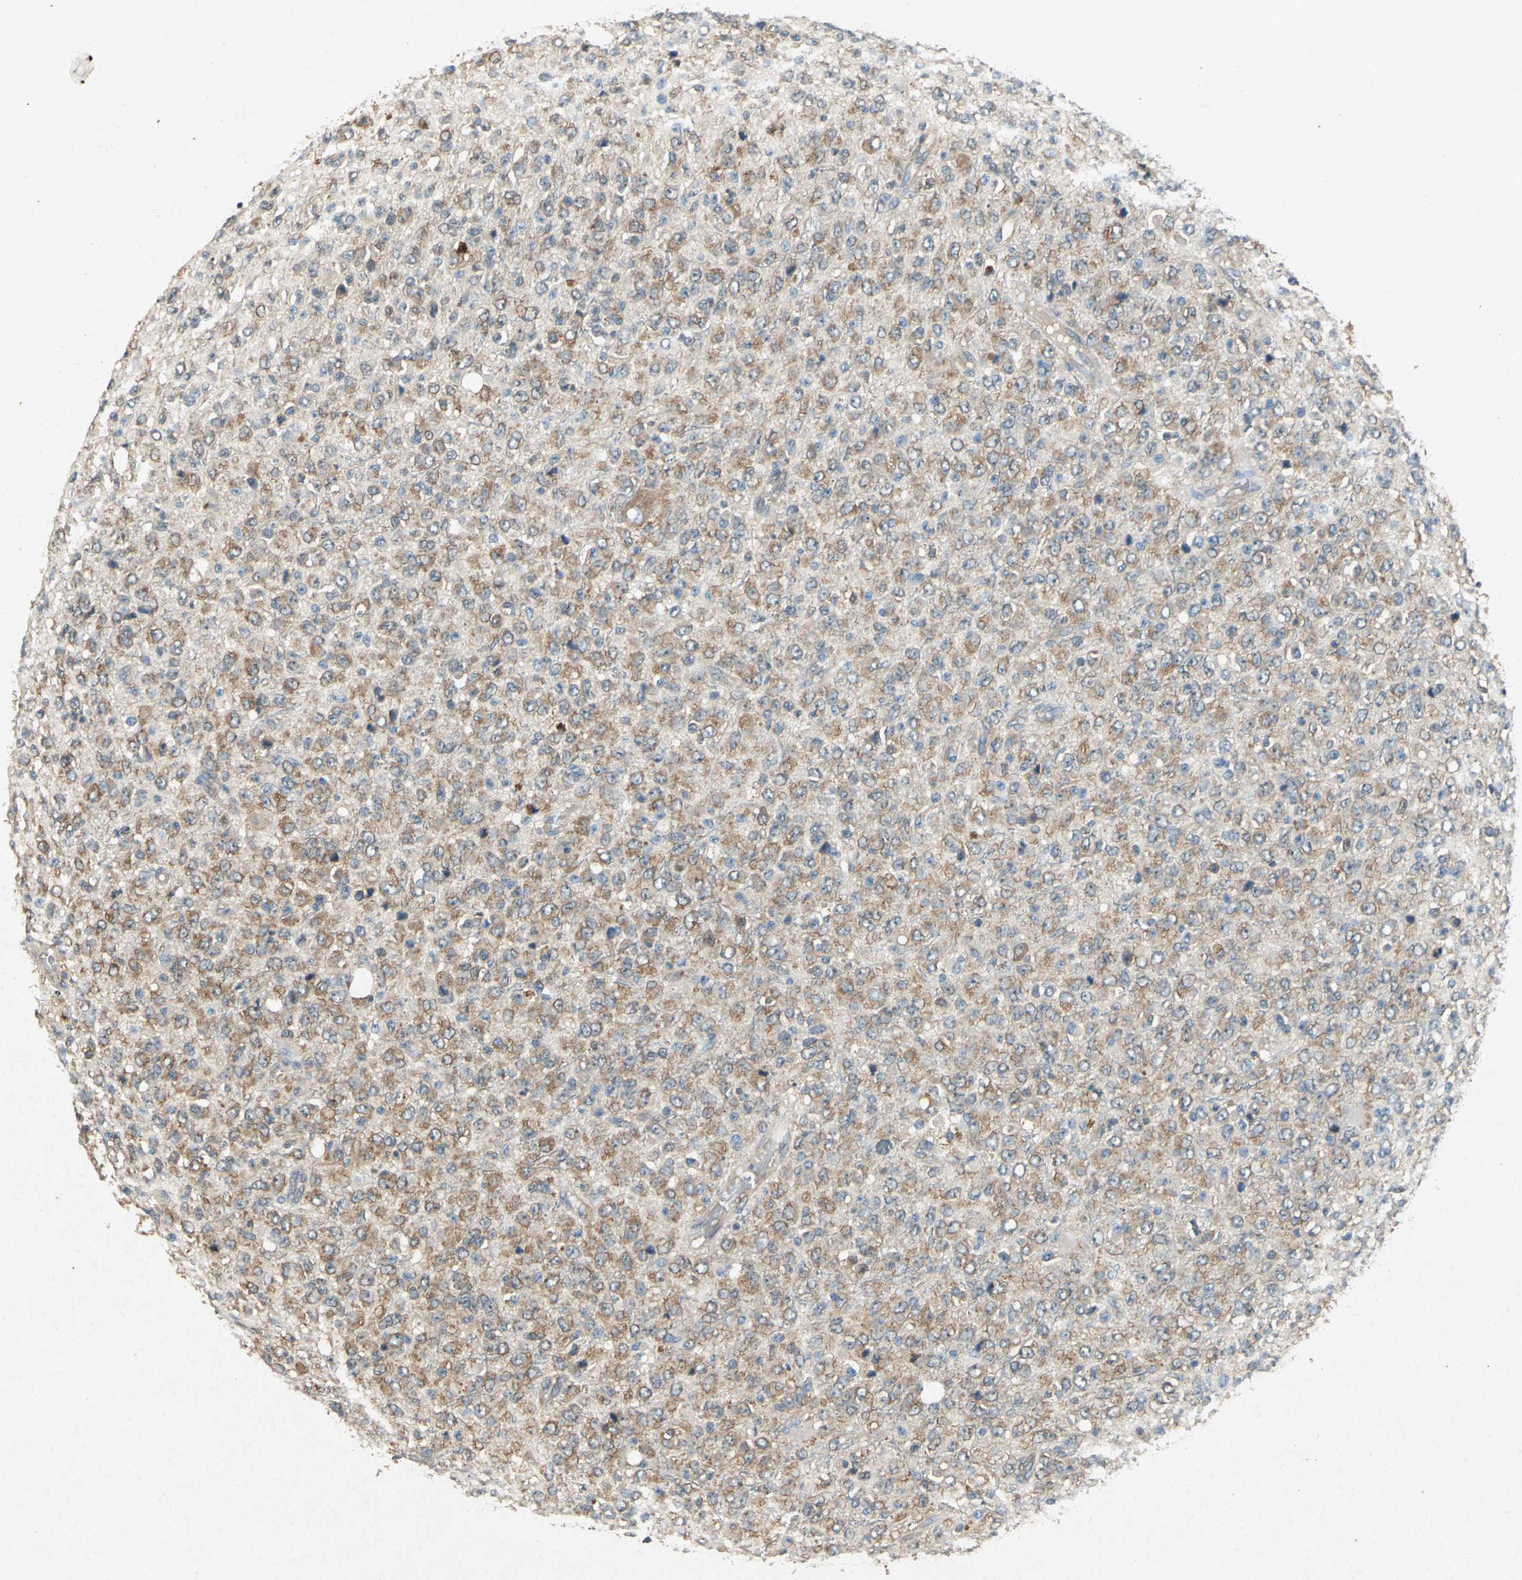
{"staining": {"intensity": "moderate", "quantity": ">75%", "location": "cytoplasmic/membranous"}, "tissue": "glioma", "cell_type": "Tumor cells", "image_type": "cancer", "snomed": [{"axis": "morphology", "description": "Glioma, malignant, High grade"}, {"axis": "topography", "description": "pancreas cauda"}], "caption": "Protein positivity by immunohistochemistry (IHC) demonstrates moderate cytoplasmic/membranous positivity in approximately >75% of tumor cells in malignant glioma (high-grade).", "gene": "HSP90AB1", "patient": {"sex": "male", "age": 60}}